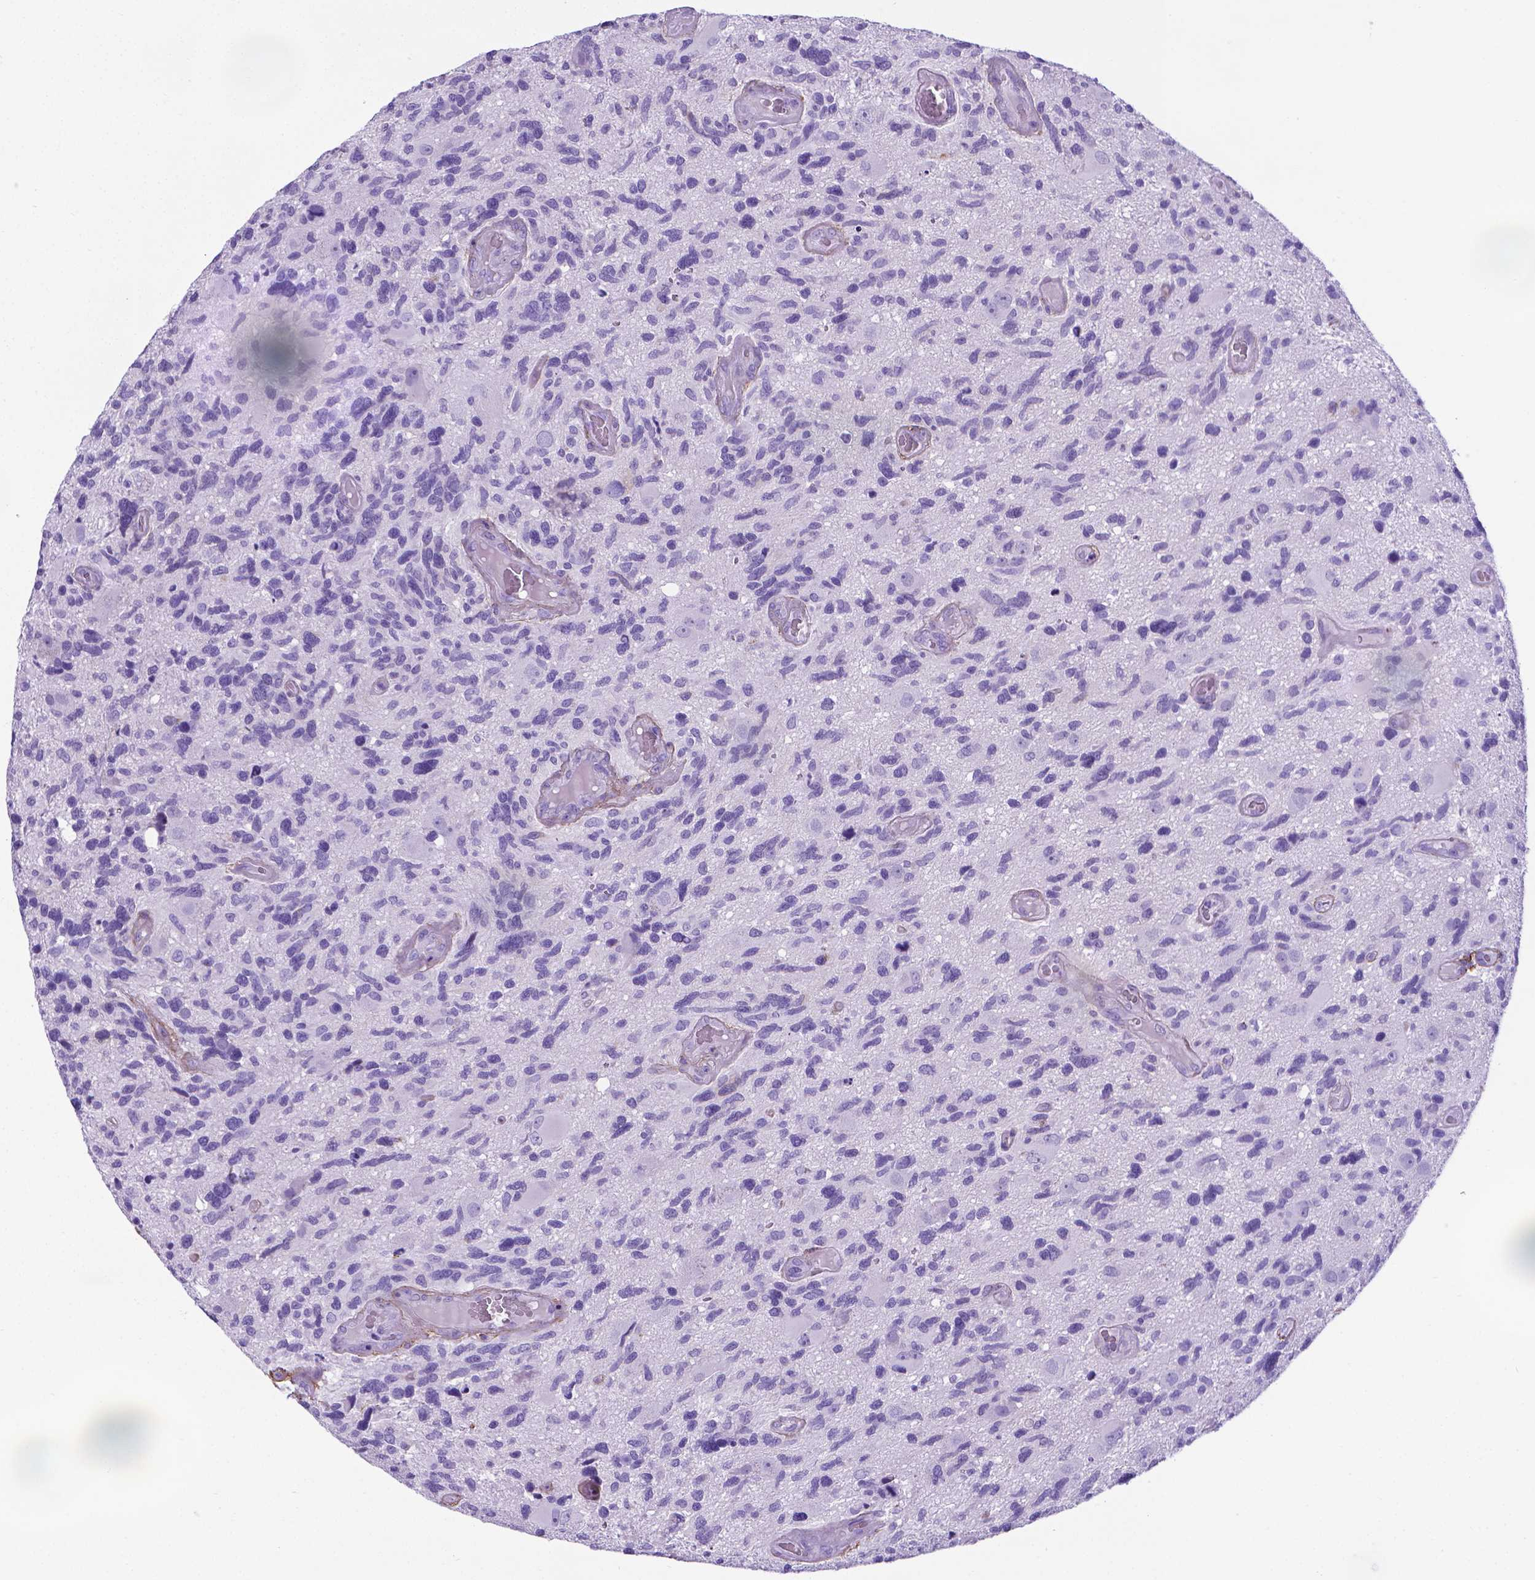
{"staining": {"intensity": "negative", "quantity": "none", "location": "none"}, "tissue": "glioma", "cell_type": "Tumor cells", "image_type": "cancer", "snomed": [{"axis": "morphology", "description": "Glioma, malignant, High grade"}, {"axis": "topography", "description": "Brain"}], "caption": "Tumor cells are negative for protein expression in human malignant glioma (high-grade).", "gene": "MFAP2", "patient": {"sex": "male", "age": 49}}